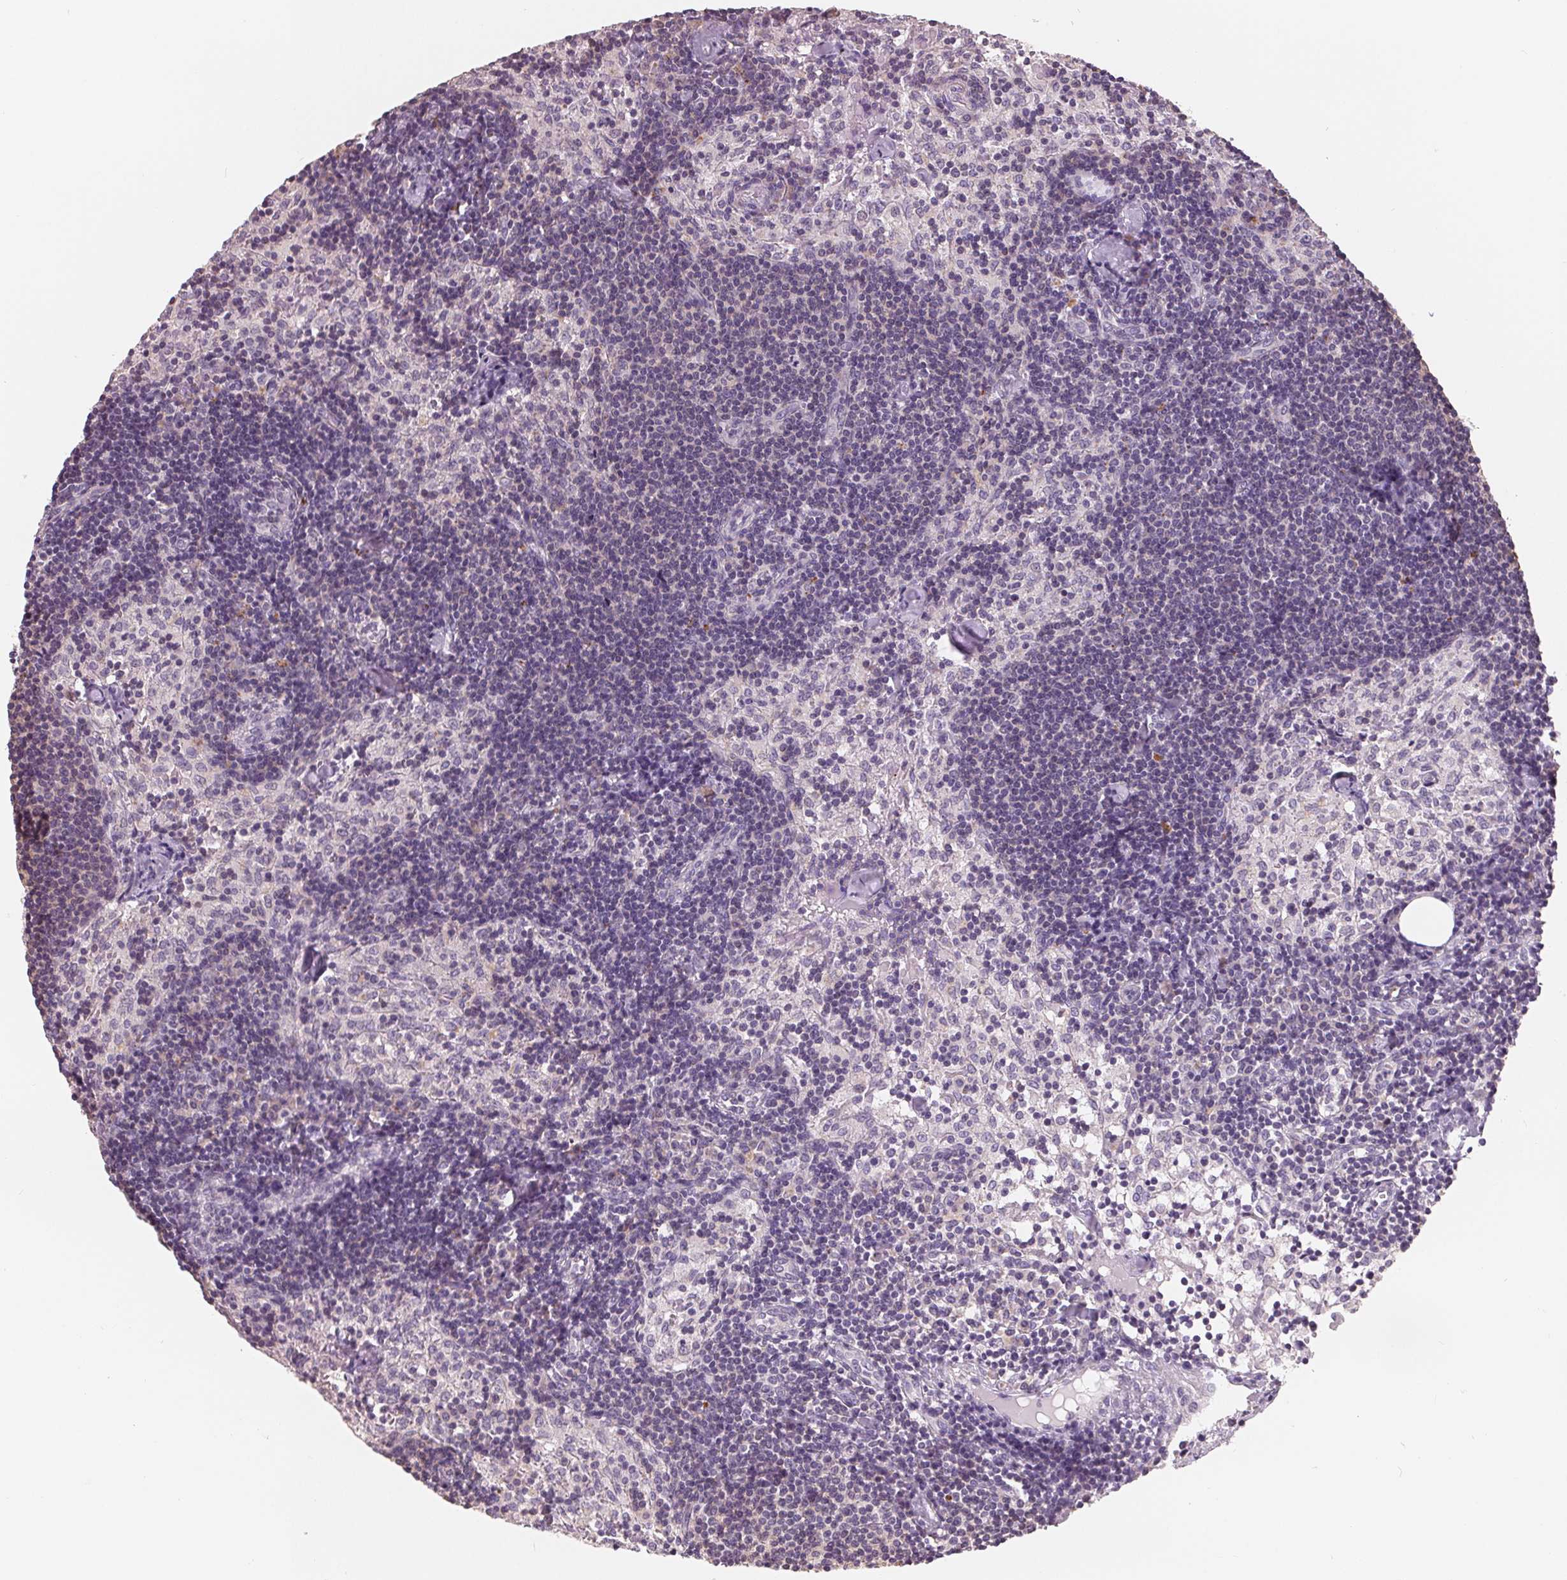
{"staining": {"intensity": "weak", "quantity": "25%-75%", "location": "cytoplasmic/membranous"}, "tissue": "lymph node", "cell_type": "Germinal center cells", "image_type": "normal", "snomed": [{"axis": "morphology", "description": "Normal tissue, NOS"}, {"axis": "topography", "description": "Lymph node"}], "caption": "Immunohistochemical staining of normal human lymph node reveals 25%-75% levels of weak cytoplasmic/membranous protein staining in approximately 25%-75% of germinal center cells. The staining is performed using DAB brown chromogen to label protein expression. The nuclei are counter-stained blue using hematoxylin.", "gene": "VTCN1", "patient": {"sex": "female", "age": 69}}